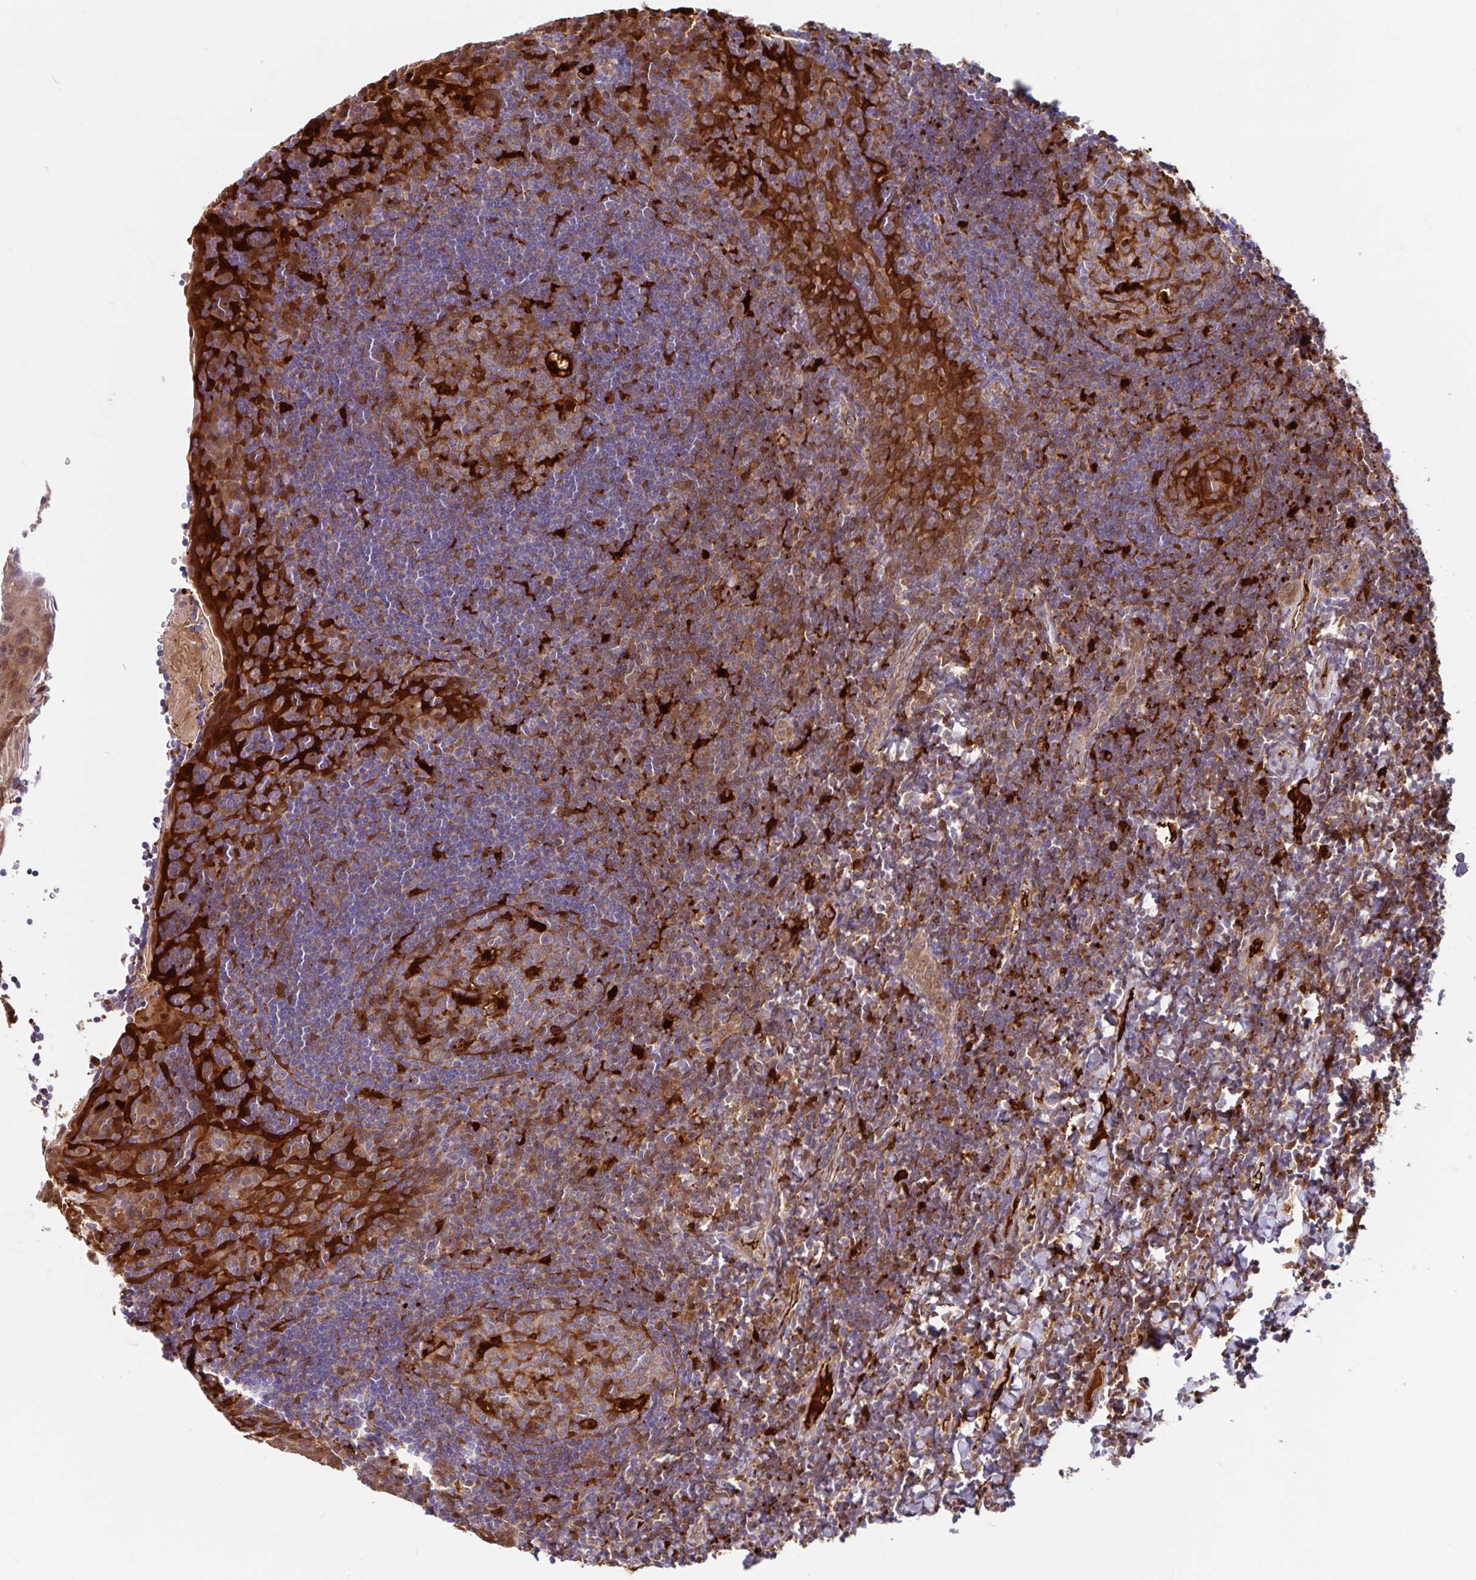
{"staining": {"intensity": "strong", "quantity": "<25%", "location": "cytoplasmic/membranous"}, "tissue": "tonsil", "cell_type": "Germinal center cells", "image_type": "normal", "snomed": [{"axis": "morphology", "description": "Normal tissue, NOS"}, {"axis": "topography", "description": "Tonsil"}], "caption": "A photomicrograph showing strong cytoplasmic/membranous expression in approximately <25% of germinal center cells in normal tonsil, as visualized by brown immunohistochemical staining.", "gene": "BLVRA", "patient": {"sex": "male", "age": 17}}